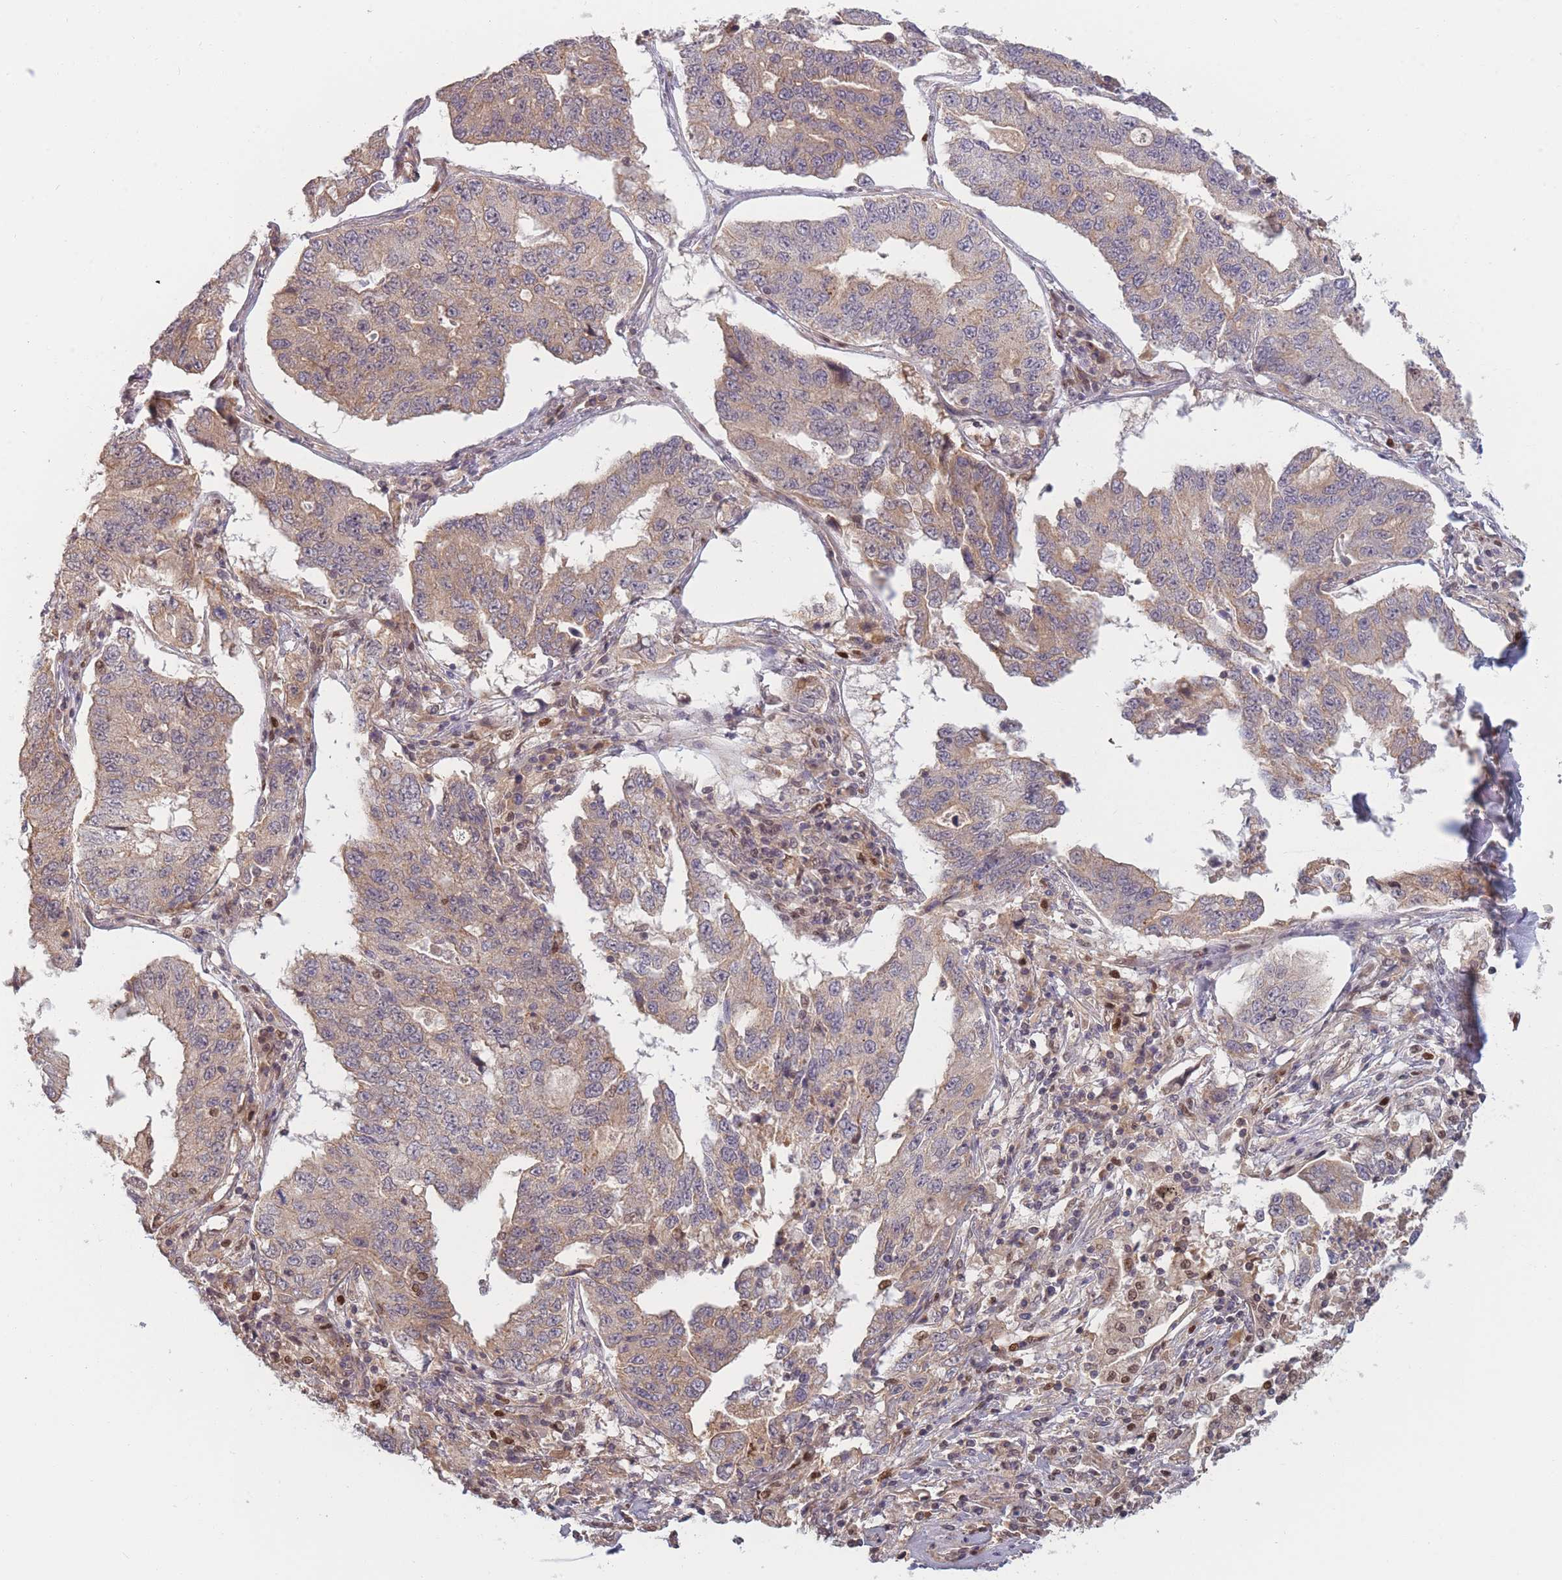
{"staining": {"intensity": "weak", "quantity": ">75%", "location": "cytoplasmic/membranous"}, "tissue": "lung cancer", "cell_type": "Tumor cells", "image_type": "cancer", "snomed": [{"axis": "morphology", "description": "Adenocarcinoma, NOS"}, {"axis": "topography", "description": "Lung"}], "caption": "Human lung cancer (adenocarcinoma) stained for a protein (brown) exhibits weak cytoplasmic/membranous positive positivity in about >75% of tumor cells.", "gene": "FAM153A", "patient": {"sex": "female", "age": 51}}